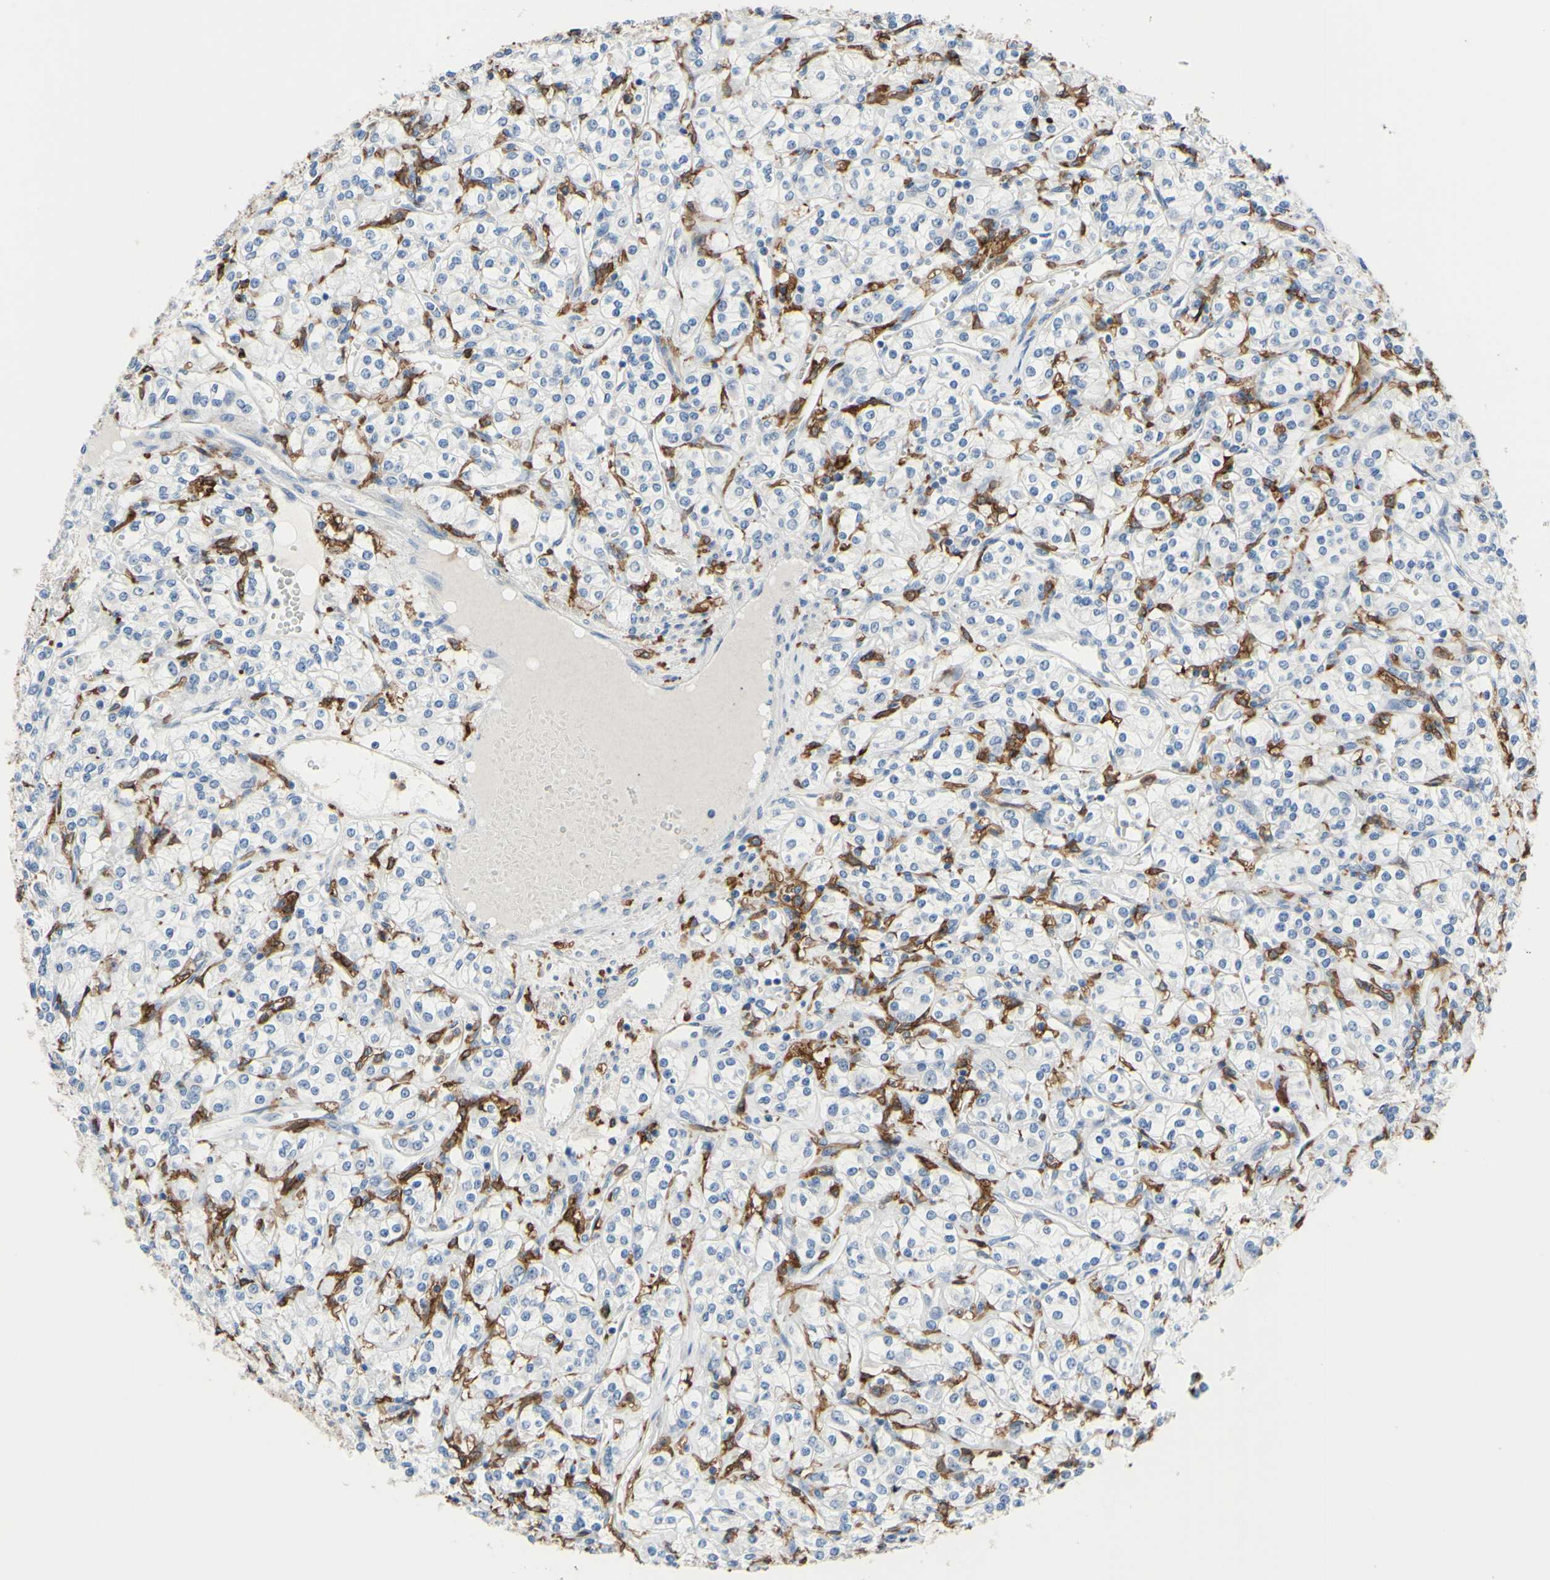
{"staining": {"intensity": "negative", "quantity": "none", "location": "none"}, "tissue": "renal cancer", "cell_type": "Tumor cells", "image_type": "cancer", "snomed": [{"axis": "morphology", "description": "Adenocarcinoma, NOS"}, {"axis": "topography", "description": "Kidney"}], "caption": "High magnification brightfield microscopy of renal adenocarcinoma stained with DAB (brown) and counterstained with hematoxylin (blue): tumor cells show no significant staining. The staining is performed using DAB (3,3'-diaminobenzidine) brown chromogen with nuclei counter-stained in using hematoxylin.", "gene": "FCGR2A", "patient": {"sex": "male", "age": 77}}